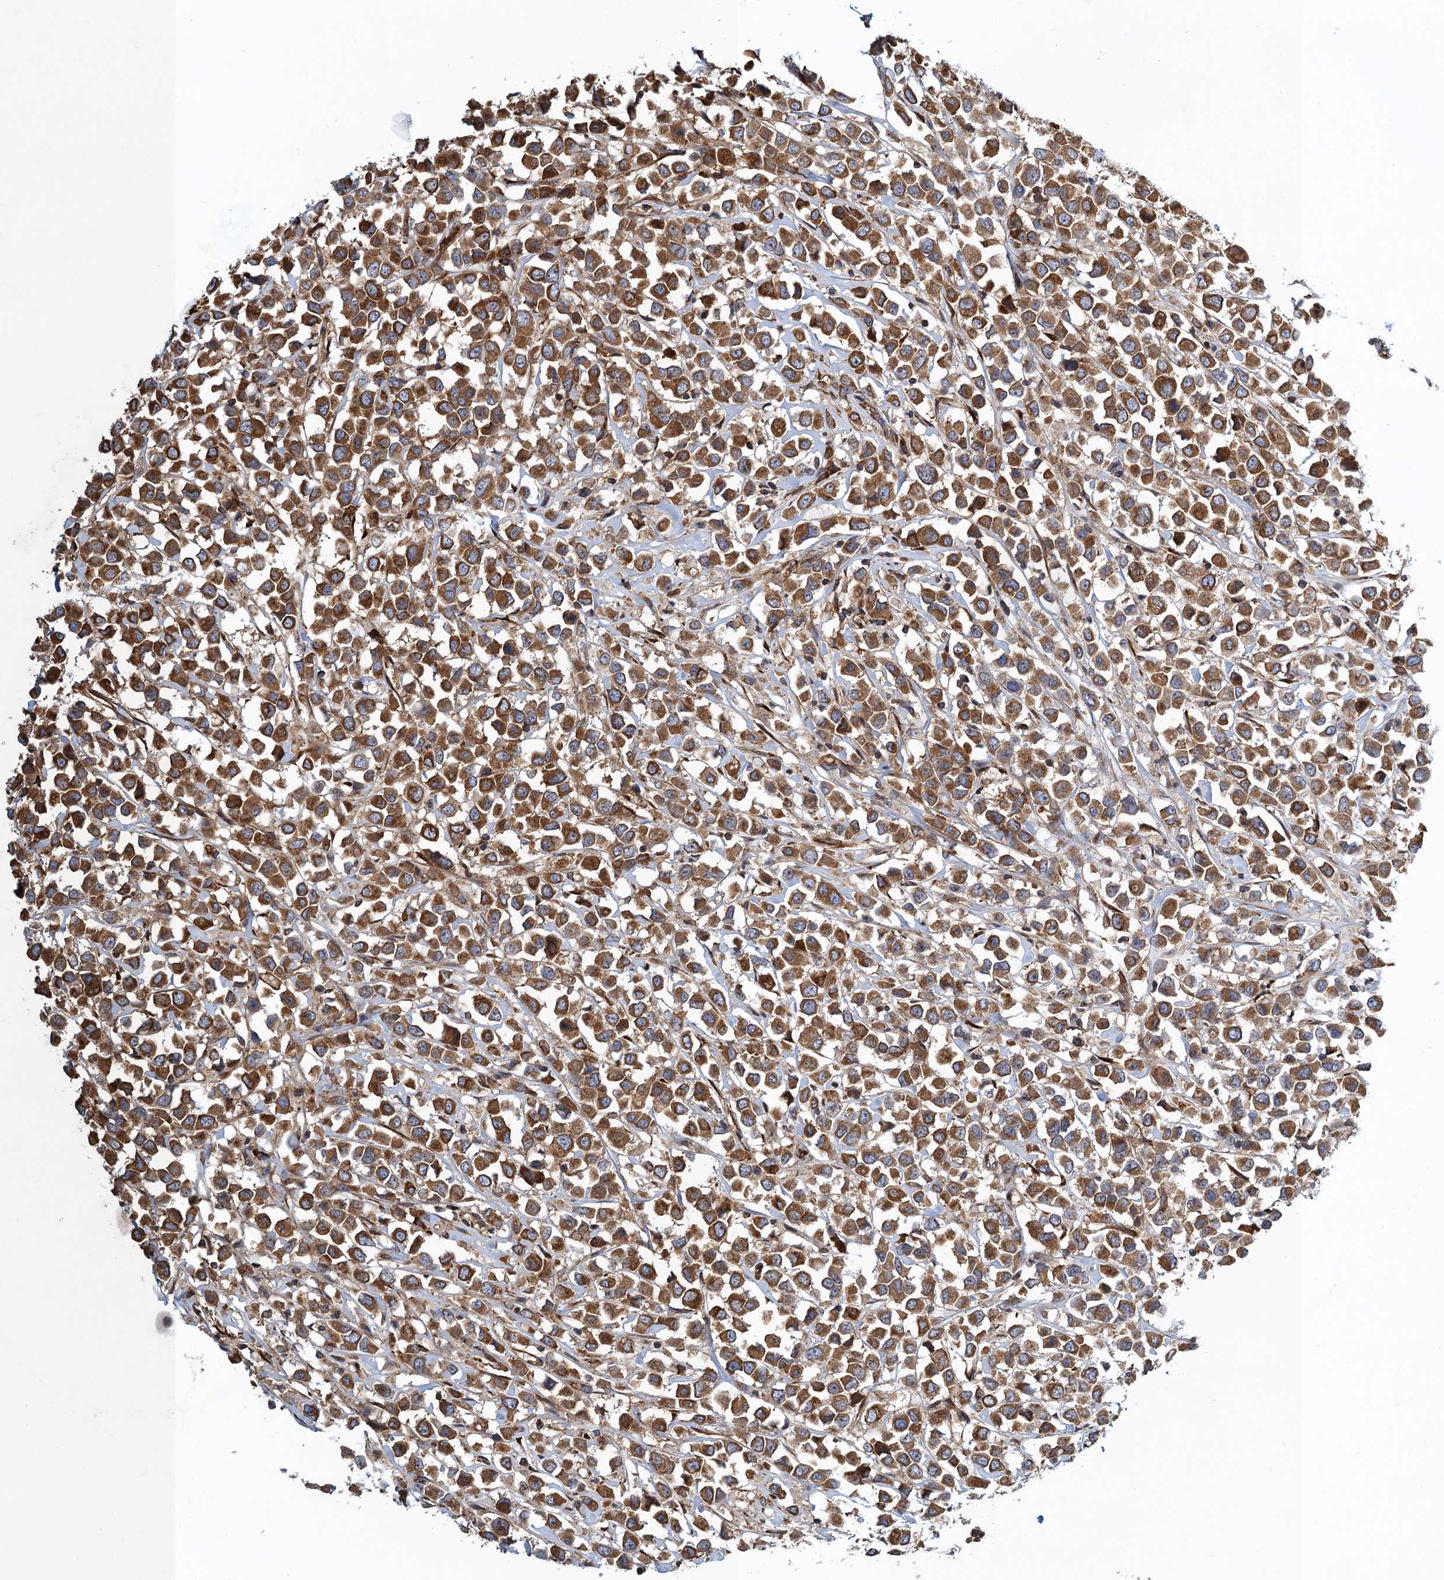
{"staining": {"intensity": "strong", "quantity": ">75%", "location": "cytoplasmic/membranous"}, "tissue": "breast cancer", "cell_type": "Tumor cells", "image_type": "cancer", "snomed": [{"axis": "morphology", "description": "Duct carcinoma"}, {"axis": "topography", "description": "Breast"}], "caption": "This is an image of immunohistochemistry (IHC) staining of breast cancer, which shows strong staining in the cytoplasmic/membranous of tumor cells.", "gene": "MDM1", "patient": {"sex": "female", "age": 61}}